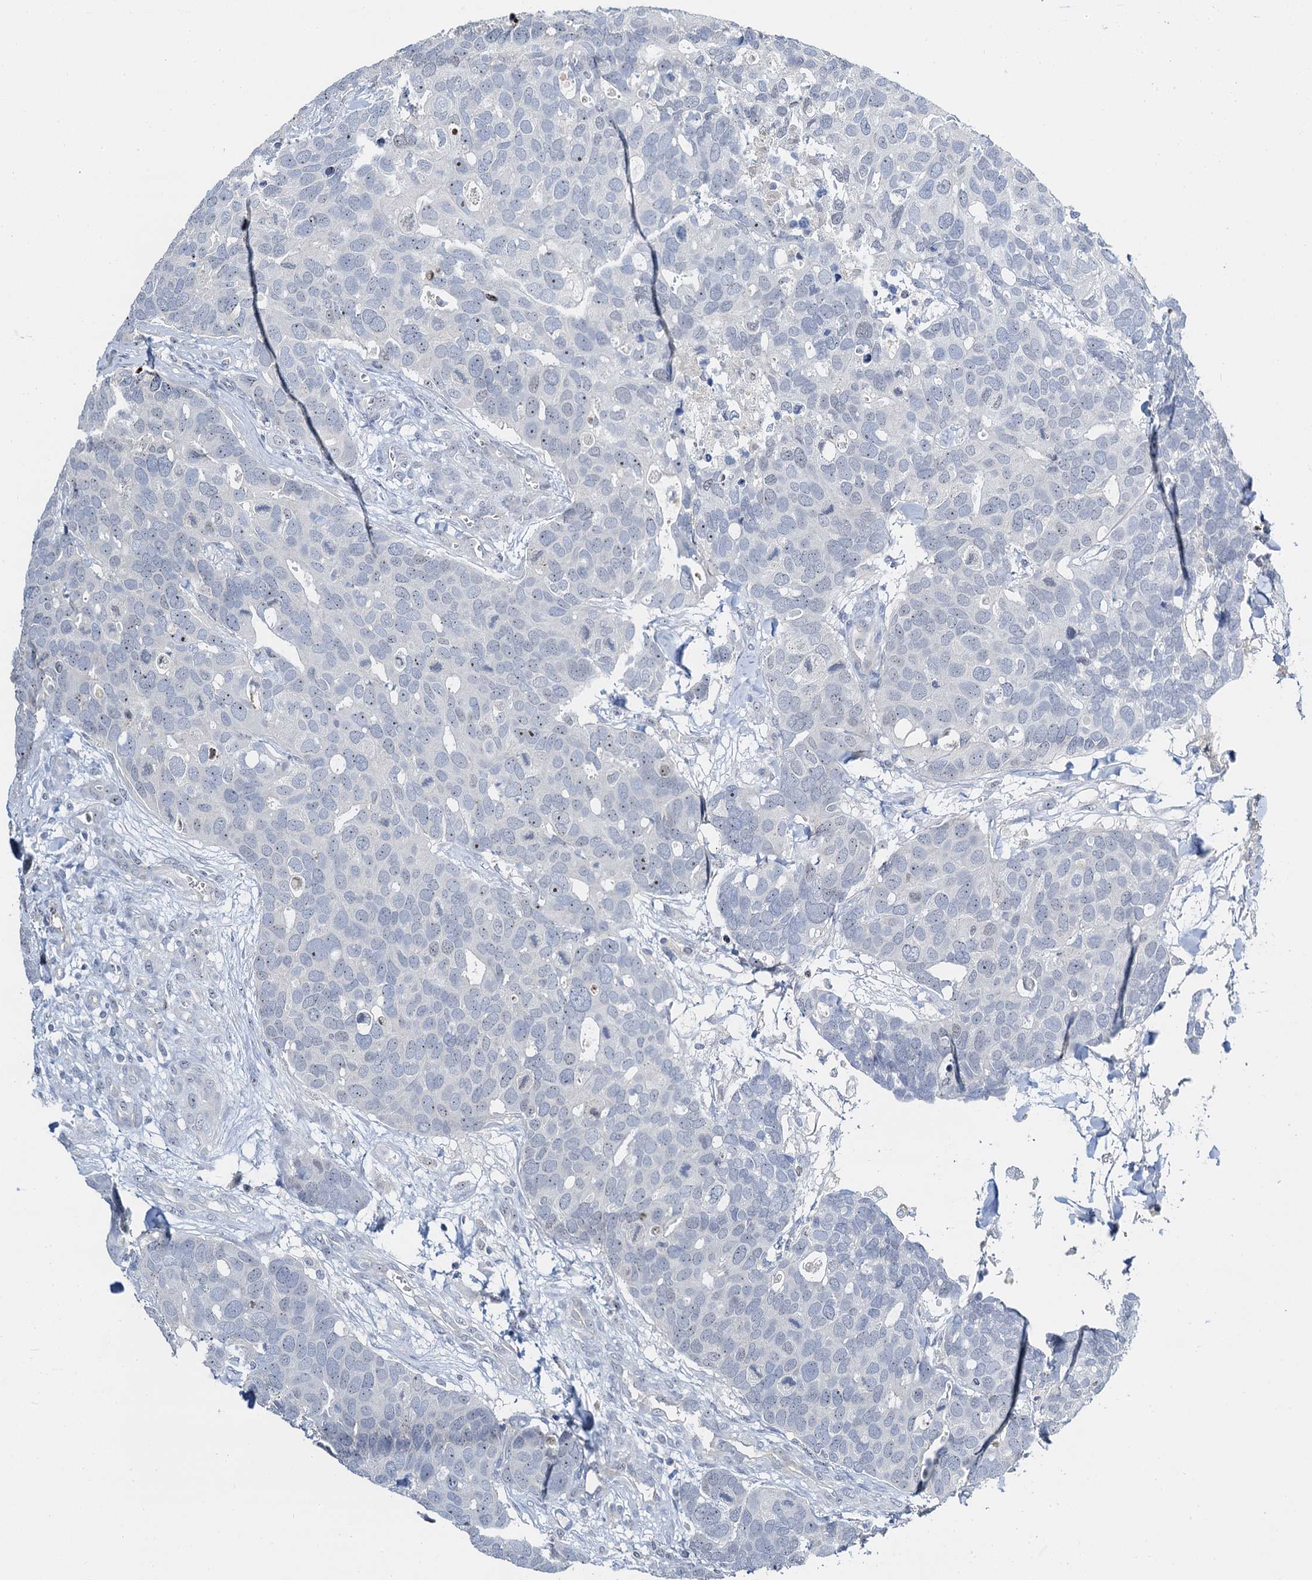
{"staining": {"intensity": "negative", "quantity": "none", "location": "none"}, "tissue": "breast cancer", "cell_type": "Tumor cells", "image_type": "cancer", "snomed": [{"axis": "morphology", "description": "Duct carcinoma"}, {"axis": "topography", "description": "Breast"}], "caption": "Immunohistochemistry photomicrograph of breast cancer stained for a protein (brown), which demonstrates no positivity in tumor cells.", "gene": "NOP2", "patient": {"sex": "female", "age": 83}}